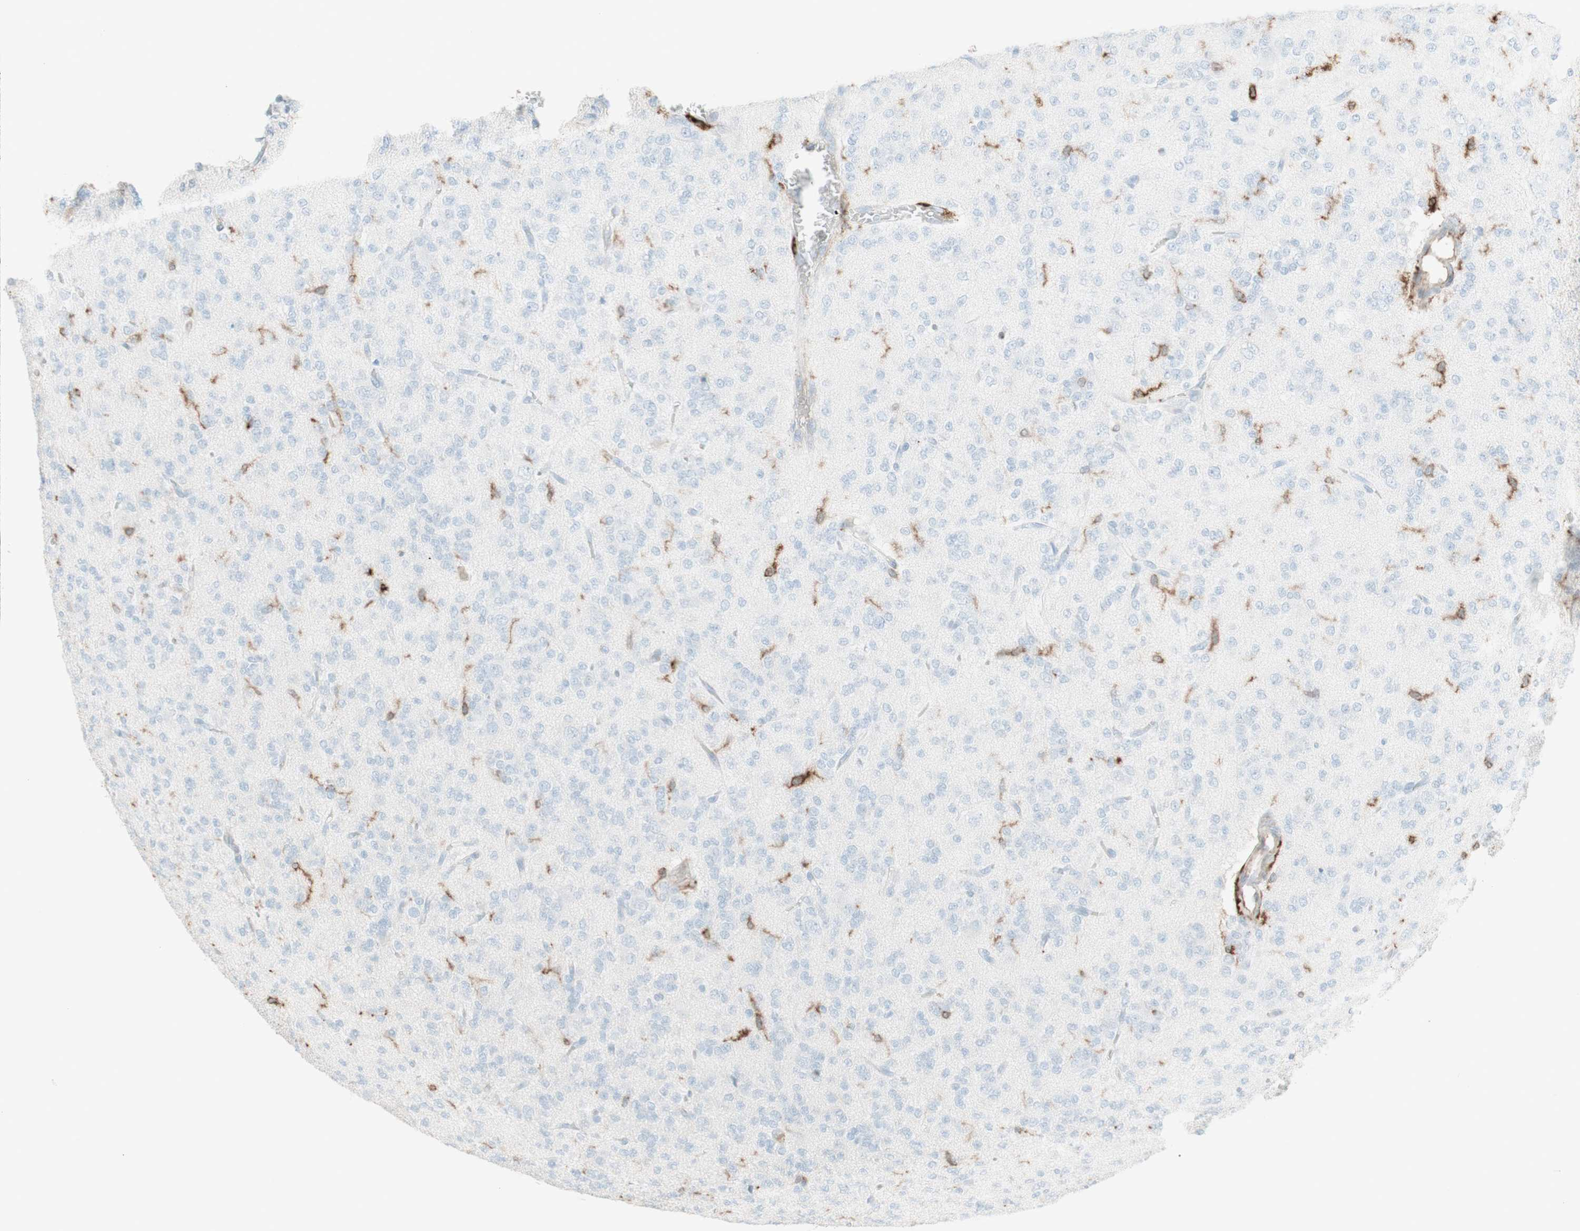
{"staining": {"intensity": "weak", "quantity": "<25%", "location": "cytoplasmic/membranous"}, "tissue": "glioma", "cell_type": "Tumor cells", "image_type": "cancer", "snomed": [{"axis": "morphology", "description": "Glioma, malignant, Low grade"}, {"axis": "topography", "description": "Brain"}], "caption": "Human glioma stained for a protein using immunohistochemistry (IHC) exhibits no positivity in tumor cells.", "gene": "HLA-DPB1", "patient": {"sex": "male", "age": 38}}